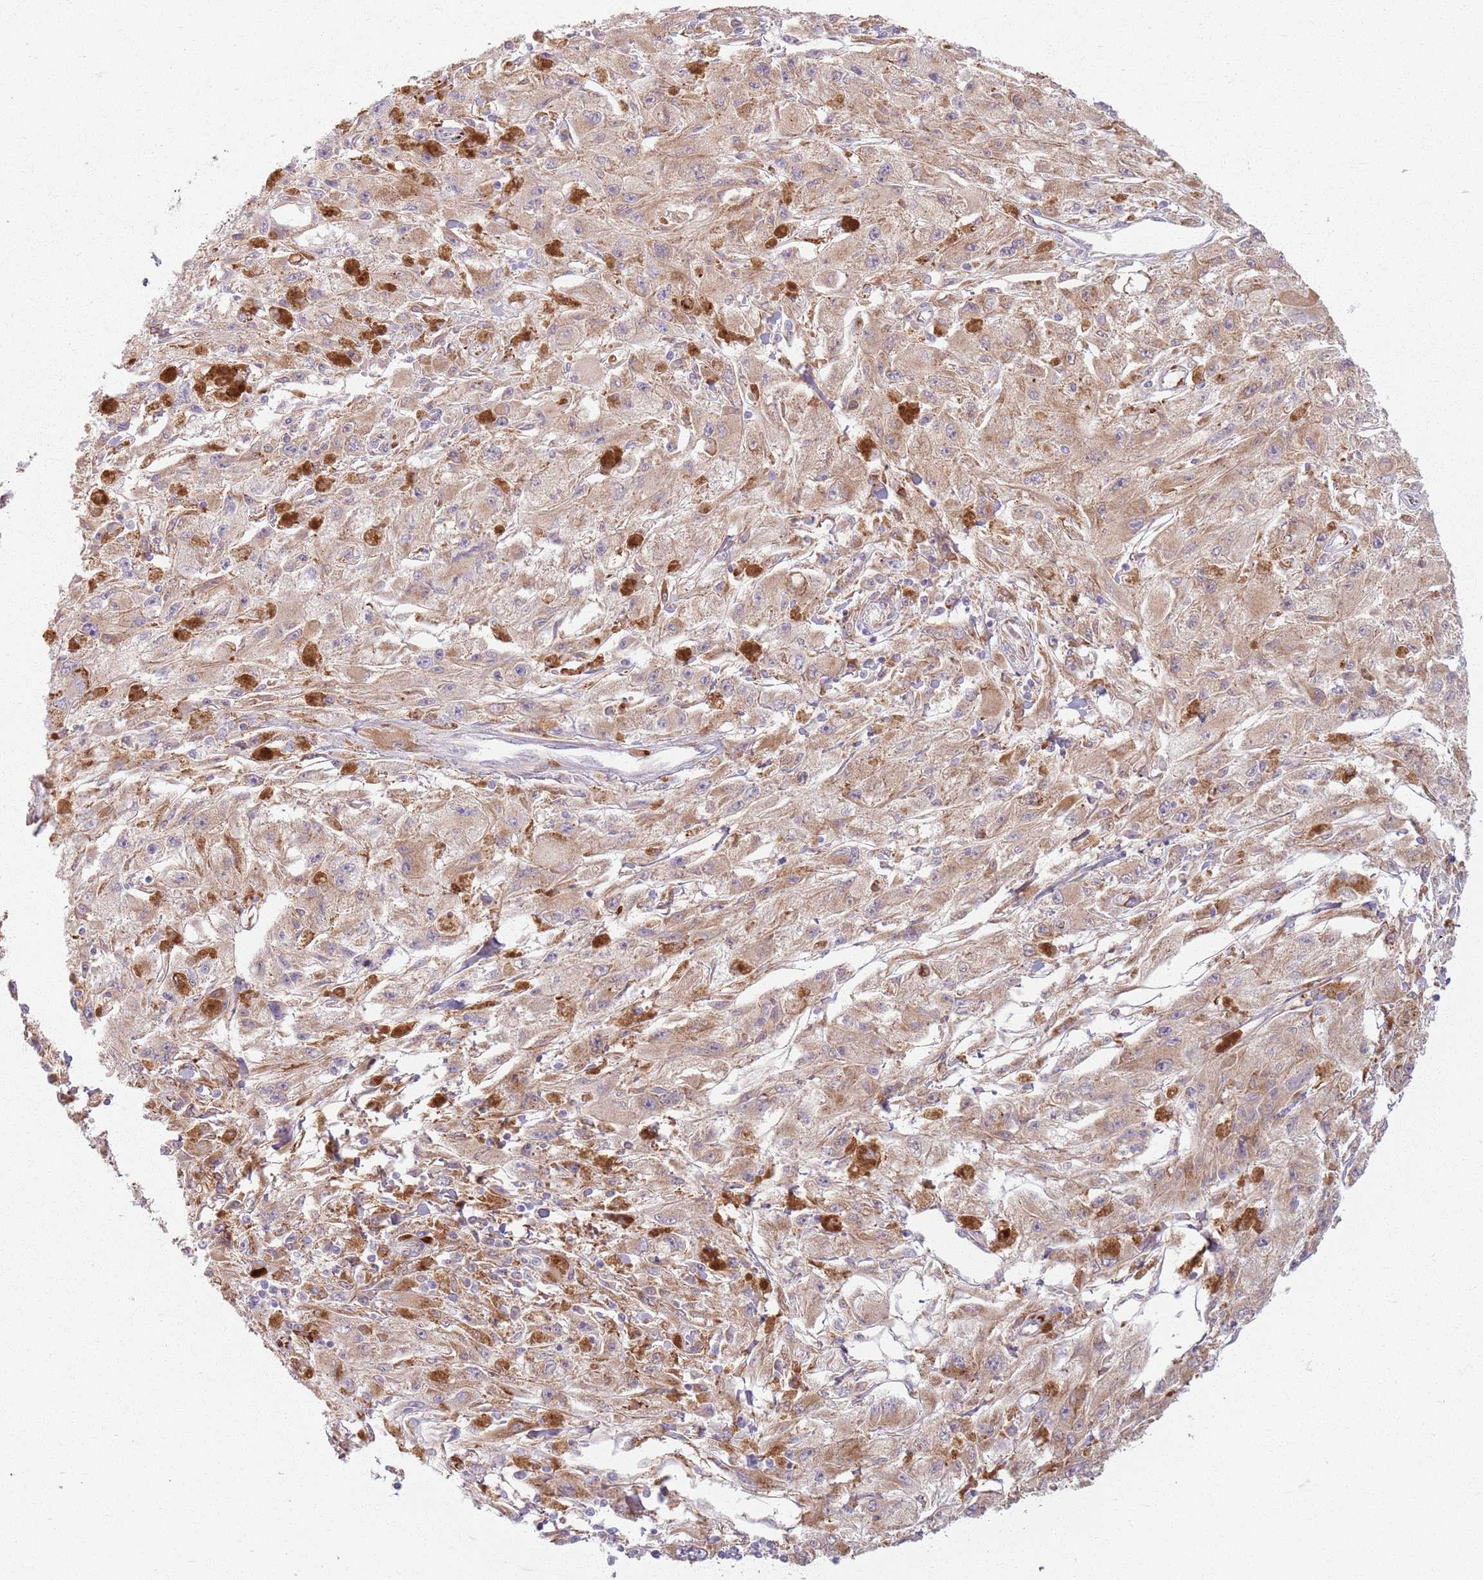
{"staining": {"intensity": "moderate", "quantity": "25%-75%", "location": "cytoplasmic/membranous"}, "tissue": "melanoma", "cell_type": "Tumor cells", "image_type": "cancer", "snomed": [{"axis": "morphology", "description": "Malignant melanoma, Metastatic site"}, {"axis": "topography", "description": "Skin"}], "caption": "Tumor cells demonstrate moderate cytoplasmic/membranous expression in about 25%-75% of cells in melanoma.", "gene": "COLGALT1", "patient": {"sex": "male", "age": 53}}